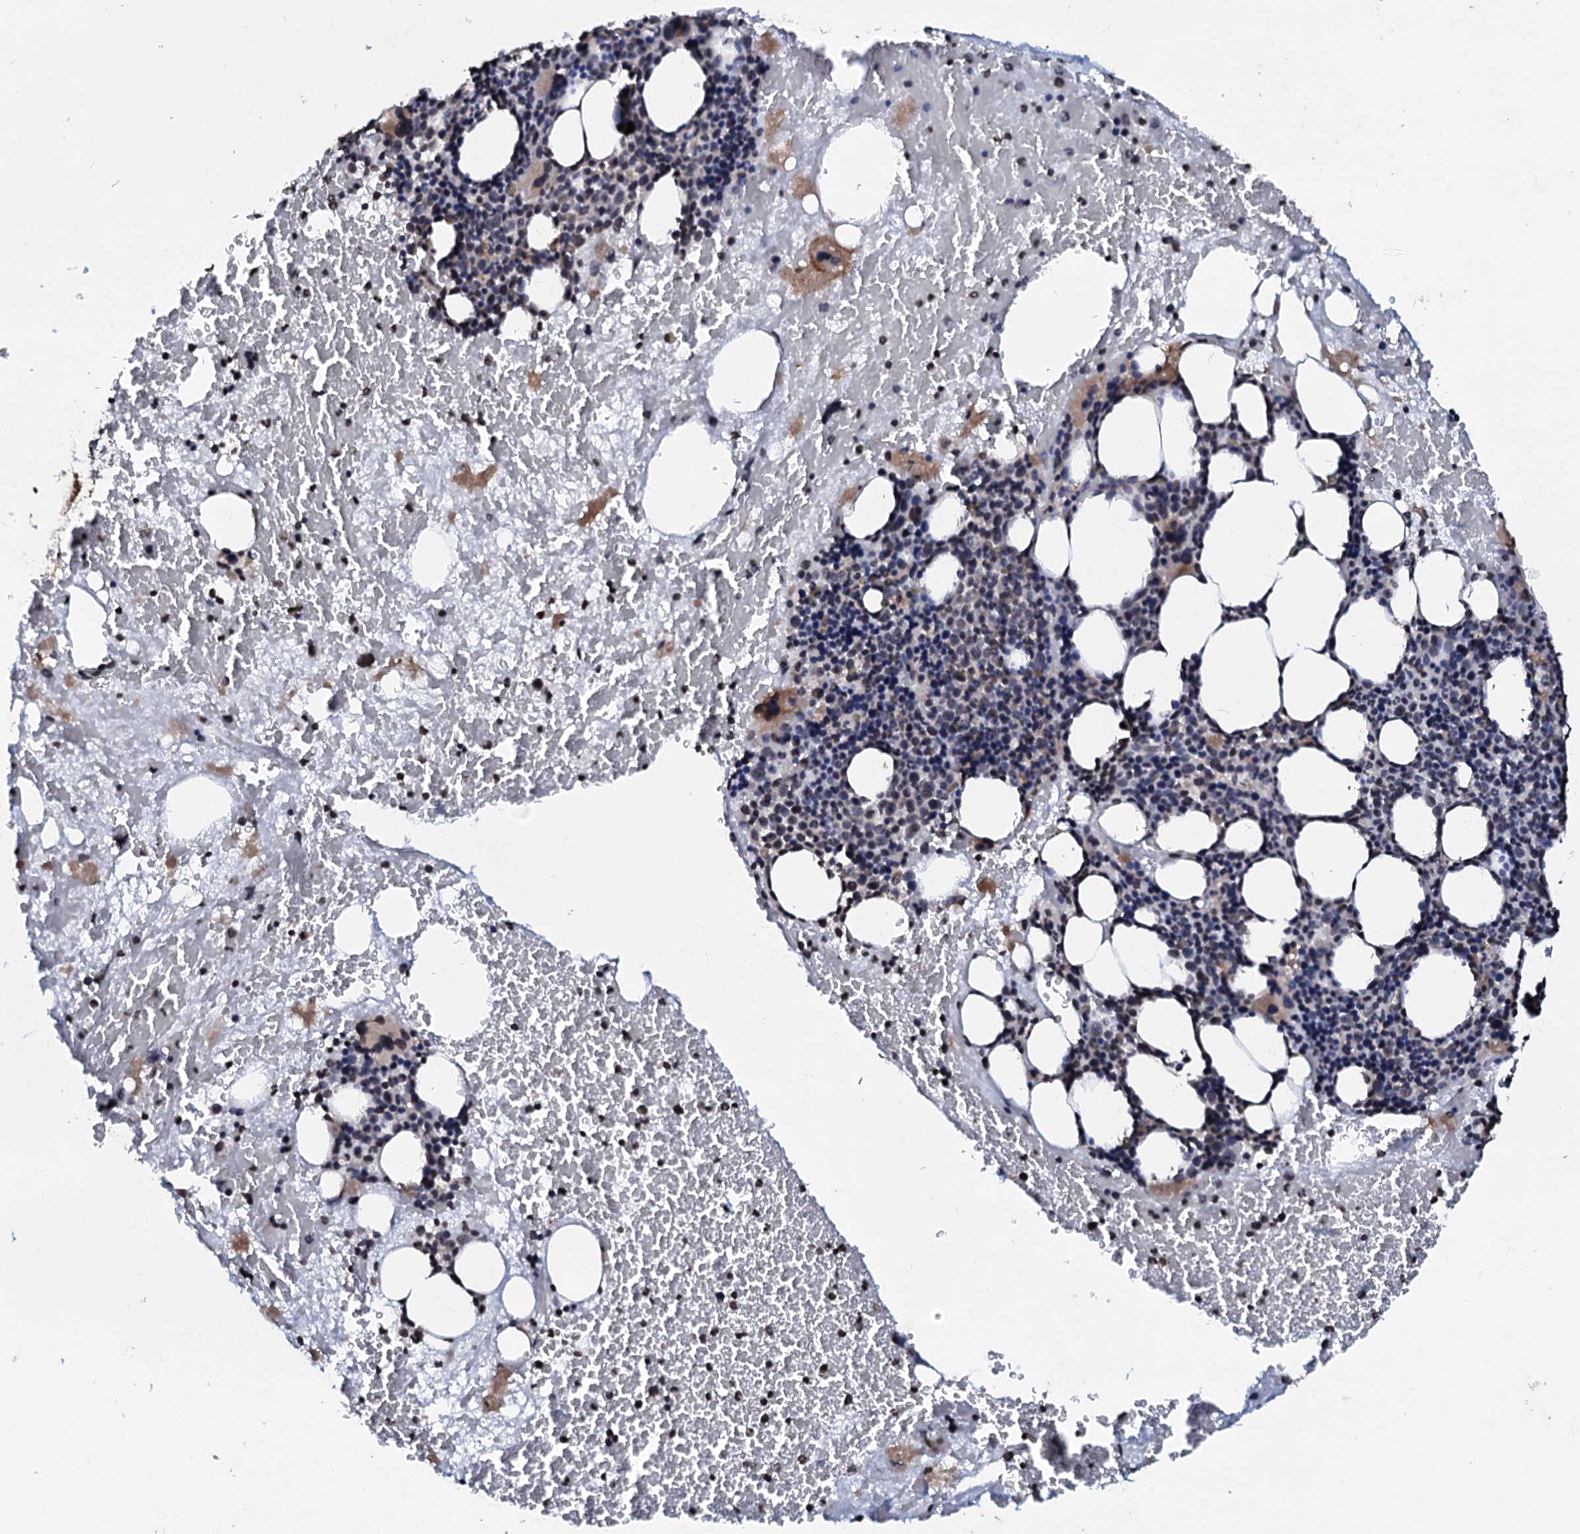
{"staining": {"intensity": "moderate", "quantity": "<25%", "location": "cytoplasmic/membranous"}, "tissue": "bone marrow", "cell_type": "Hematopoietic cells", "image_type": "normal", "snomed": [{"axis": "morphology", "description": "Normal tissue, NOS"}, {"axis": "topography", "description": "Bone marrow"}], "caption": "Brown immunohistochemical staining in benign bone marrow reveals moderate cytoplasmic/membranous positivity in about <25% of hematopoietic cells.", "gene": "LSM11", "patient": {"sex": "male", "age": 89}}